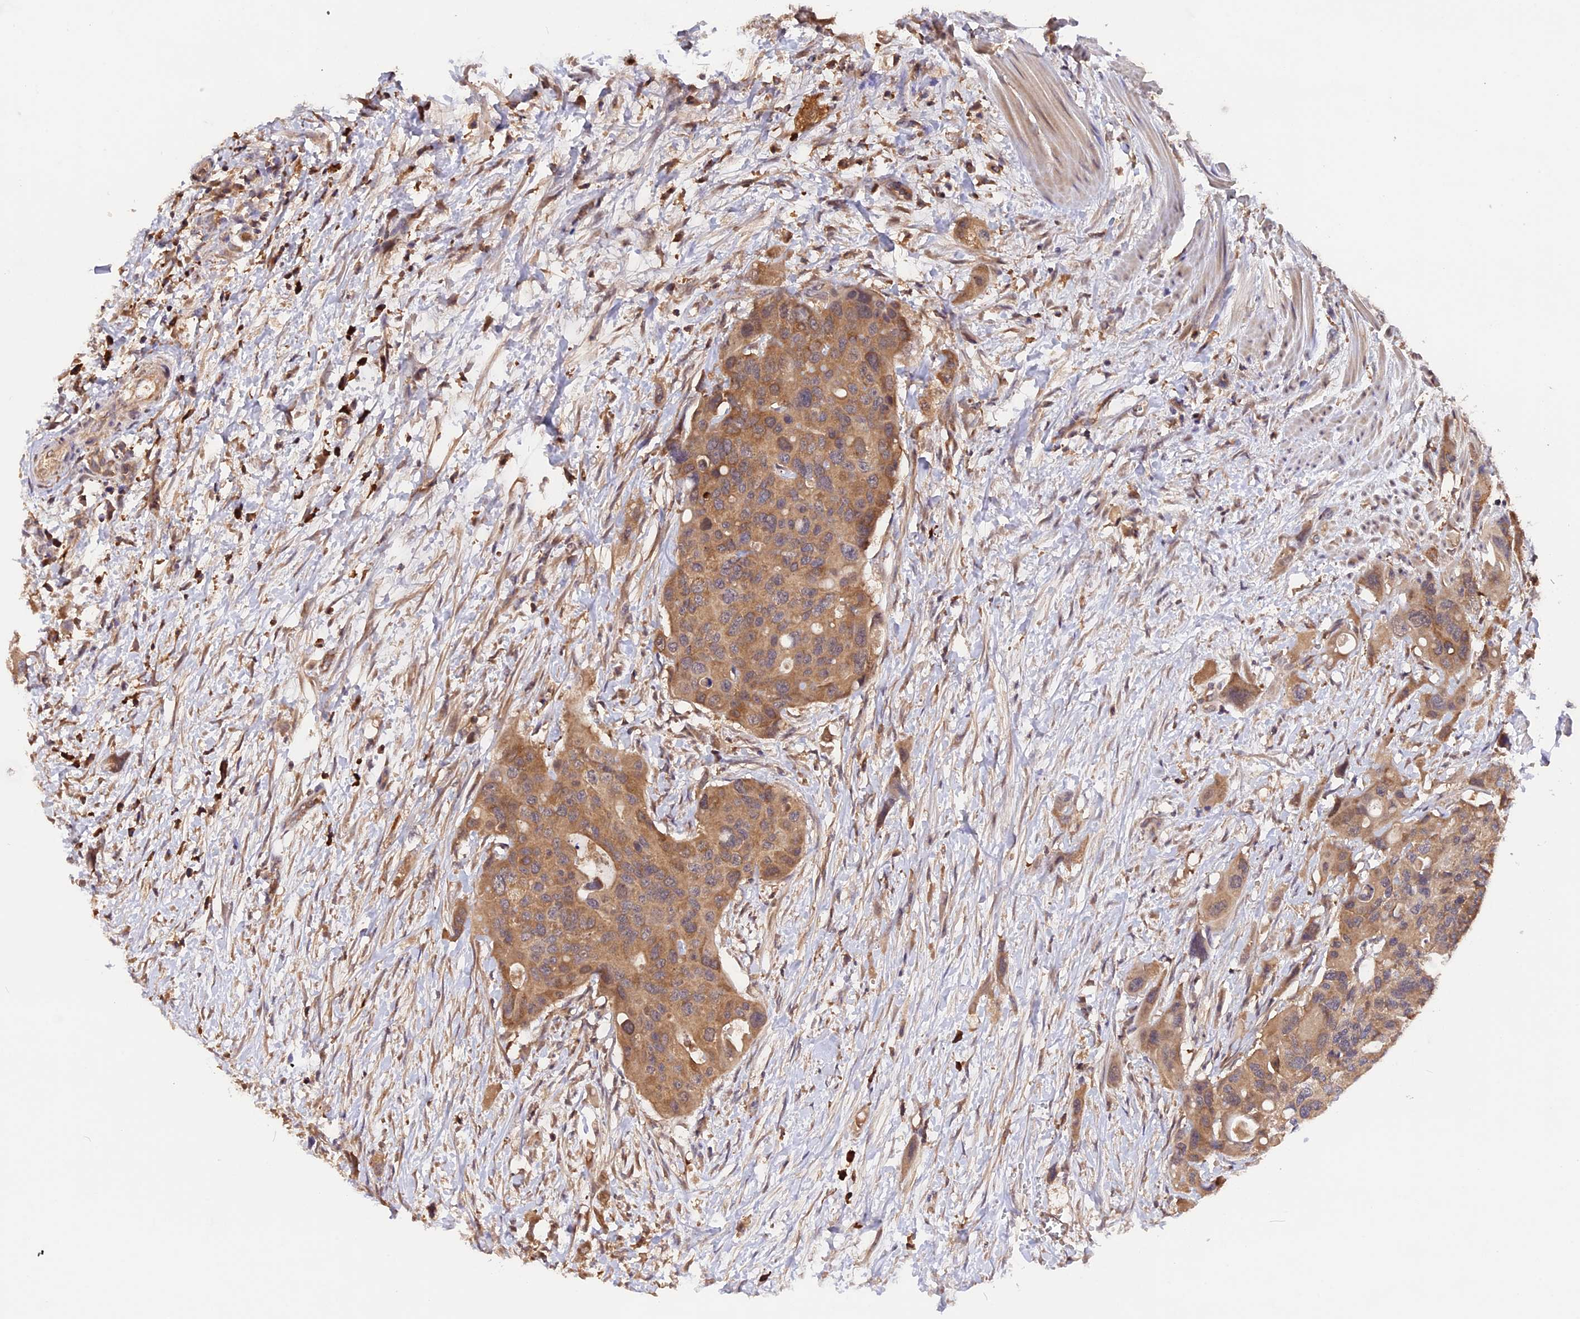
{"staining": {"intensity": "moderate", "quantity": ">75%", "location": "cytoplasmic/membranous"}, "tissue": "colorectal cancer", "cell_type": "Tumor cells", "image_type": "cancer", "snomed": [{"axis": "morphology", "description": "Adenocarcinoma, NOS"}, {"axis": "topography", "description": "Colon"}], "caption": "Adenocarcinoma (colorectal) stained for a protein exhibits moderate cytoplasmic/membranous positivity in tumor cells. The protein of interest is shown in brown color, while the nuclei are stained blue.", "gene": "MARK4", "patient": {"sex": "male", "age": 77}}